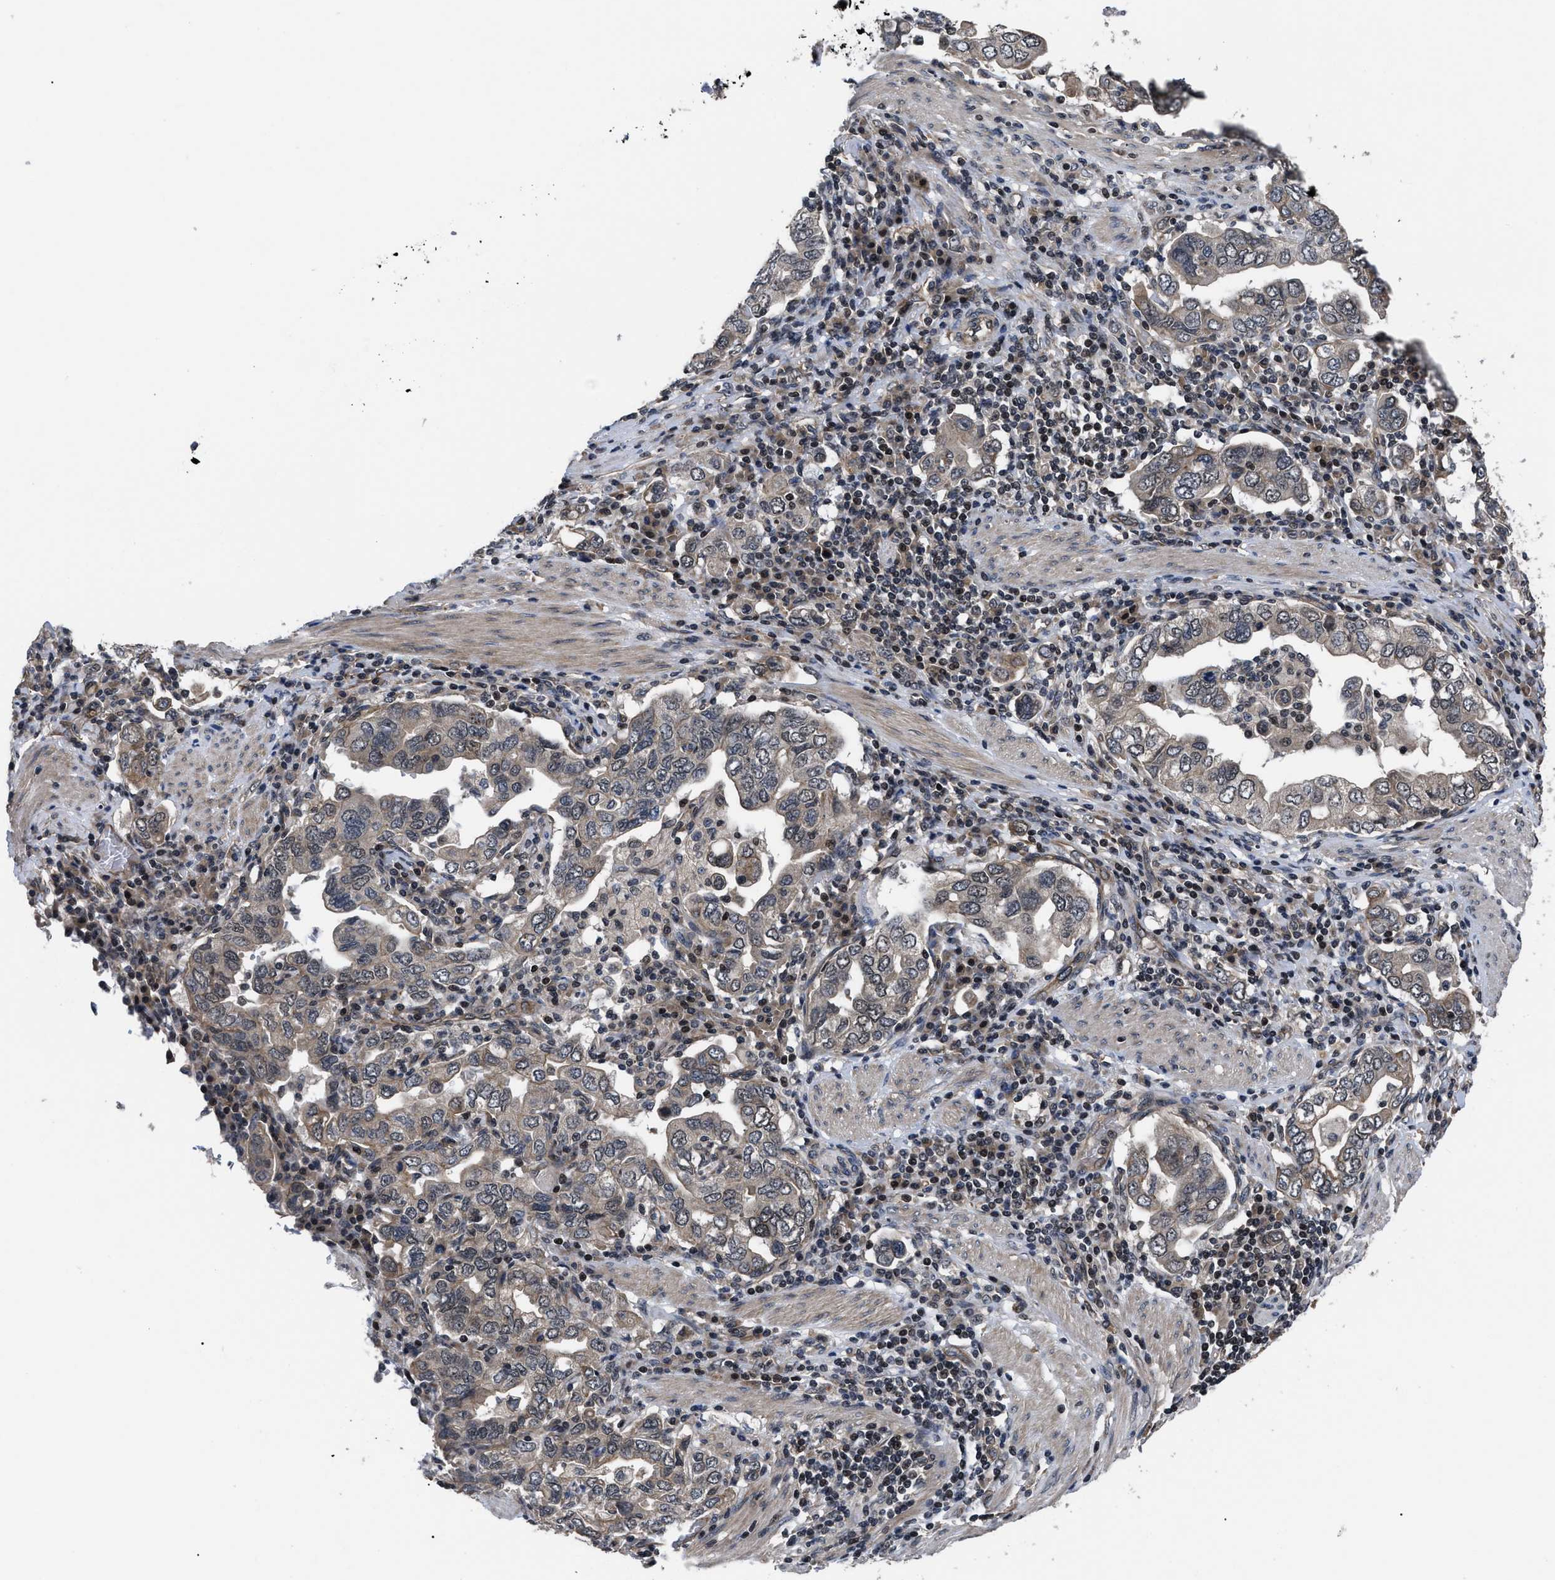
{"staining": {"intensity": "weak", "quantity": "25%-75%", "location": "cytoplasmic/membranous"}, "tissue": "stomach cancer", "cell_type": "Tumor cells", "image_type": "cancer", "snomed": [{"axis": "morphology", "description": "Adenocarcinoma, NOS"}, {"axis": "topography", "description": "Stomach, upper"}], "caption": "Immunohistochemical staining of adenocarcinoma (stomach) reveals weak cytoplasmic/membranous protein staining in approximately 25%-75% of tumor cells.", "gene": "DNAJC14", "patient": {"sex": "male", "age": 62}}